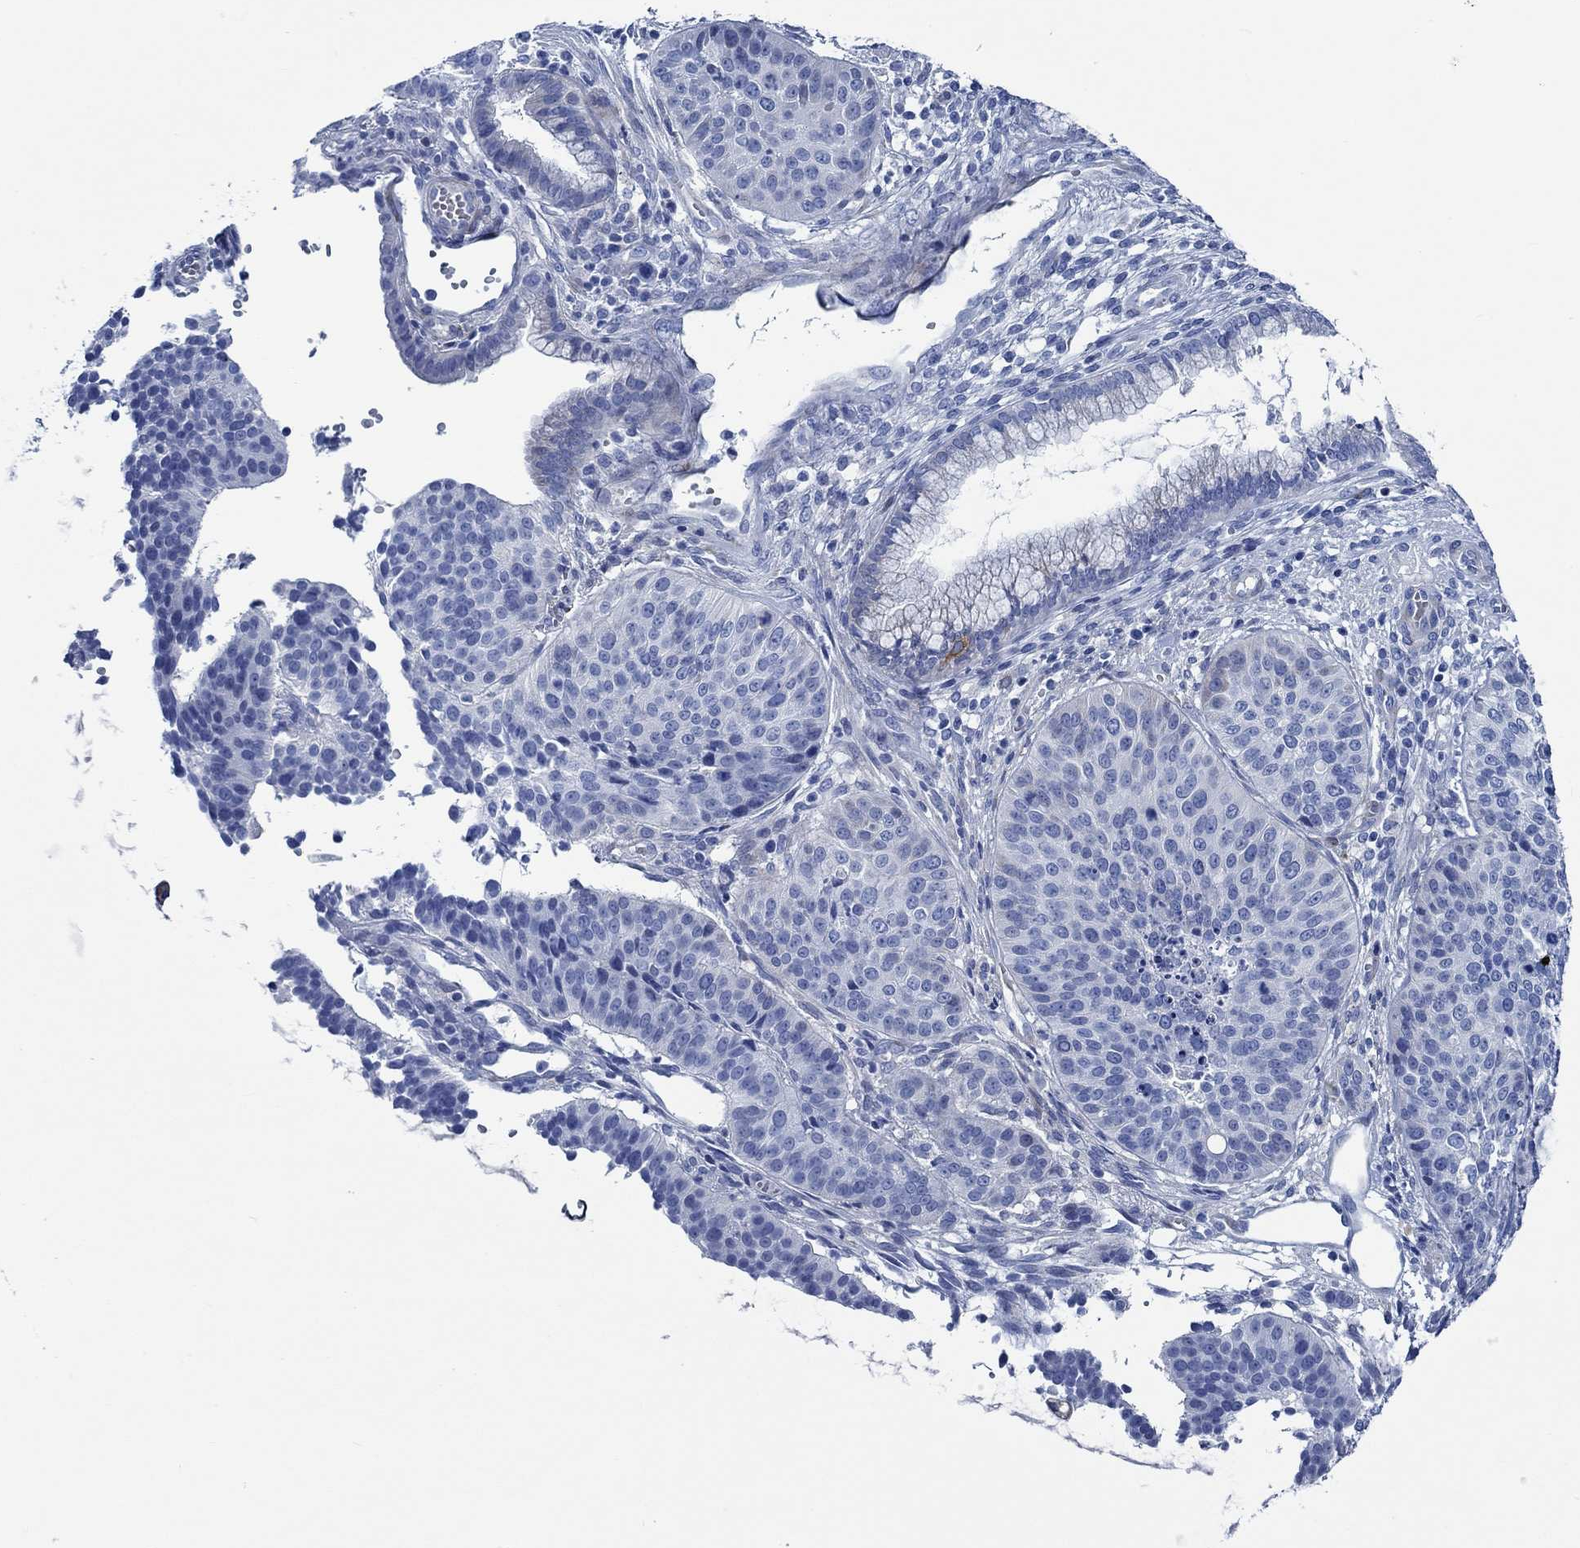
{"staining": {"intensity": "negative", "quantity": "none", "location": "none"}, "tissue": "cervical cancer", "cell_type": "Tumor cells", "image_type": "cancer", "snomed": [{"axis": "morphology", "description": "Normal tissue, NOS"}, {"axis": "morphology", "description": "Squamous cell carcinoma, NOS"}, {"axis": "topography", "description": "Cervix"}], "caption": "A histopathology image of human cervical cancer (squamous cell carcinoma) is negative for staining in tumor cells.", "gene": "SVEP1", "patient": {"sex": "female", "age": 39}}